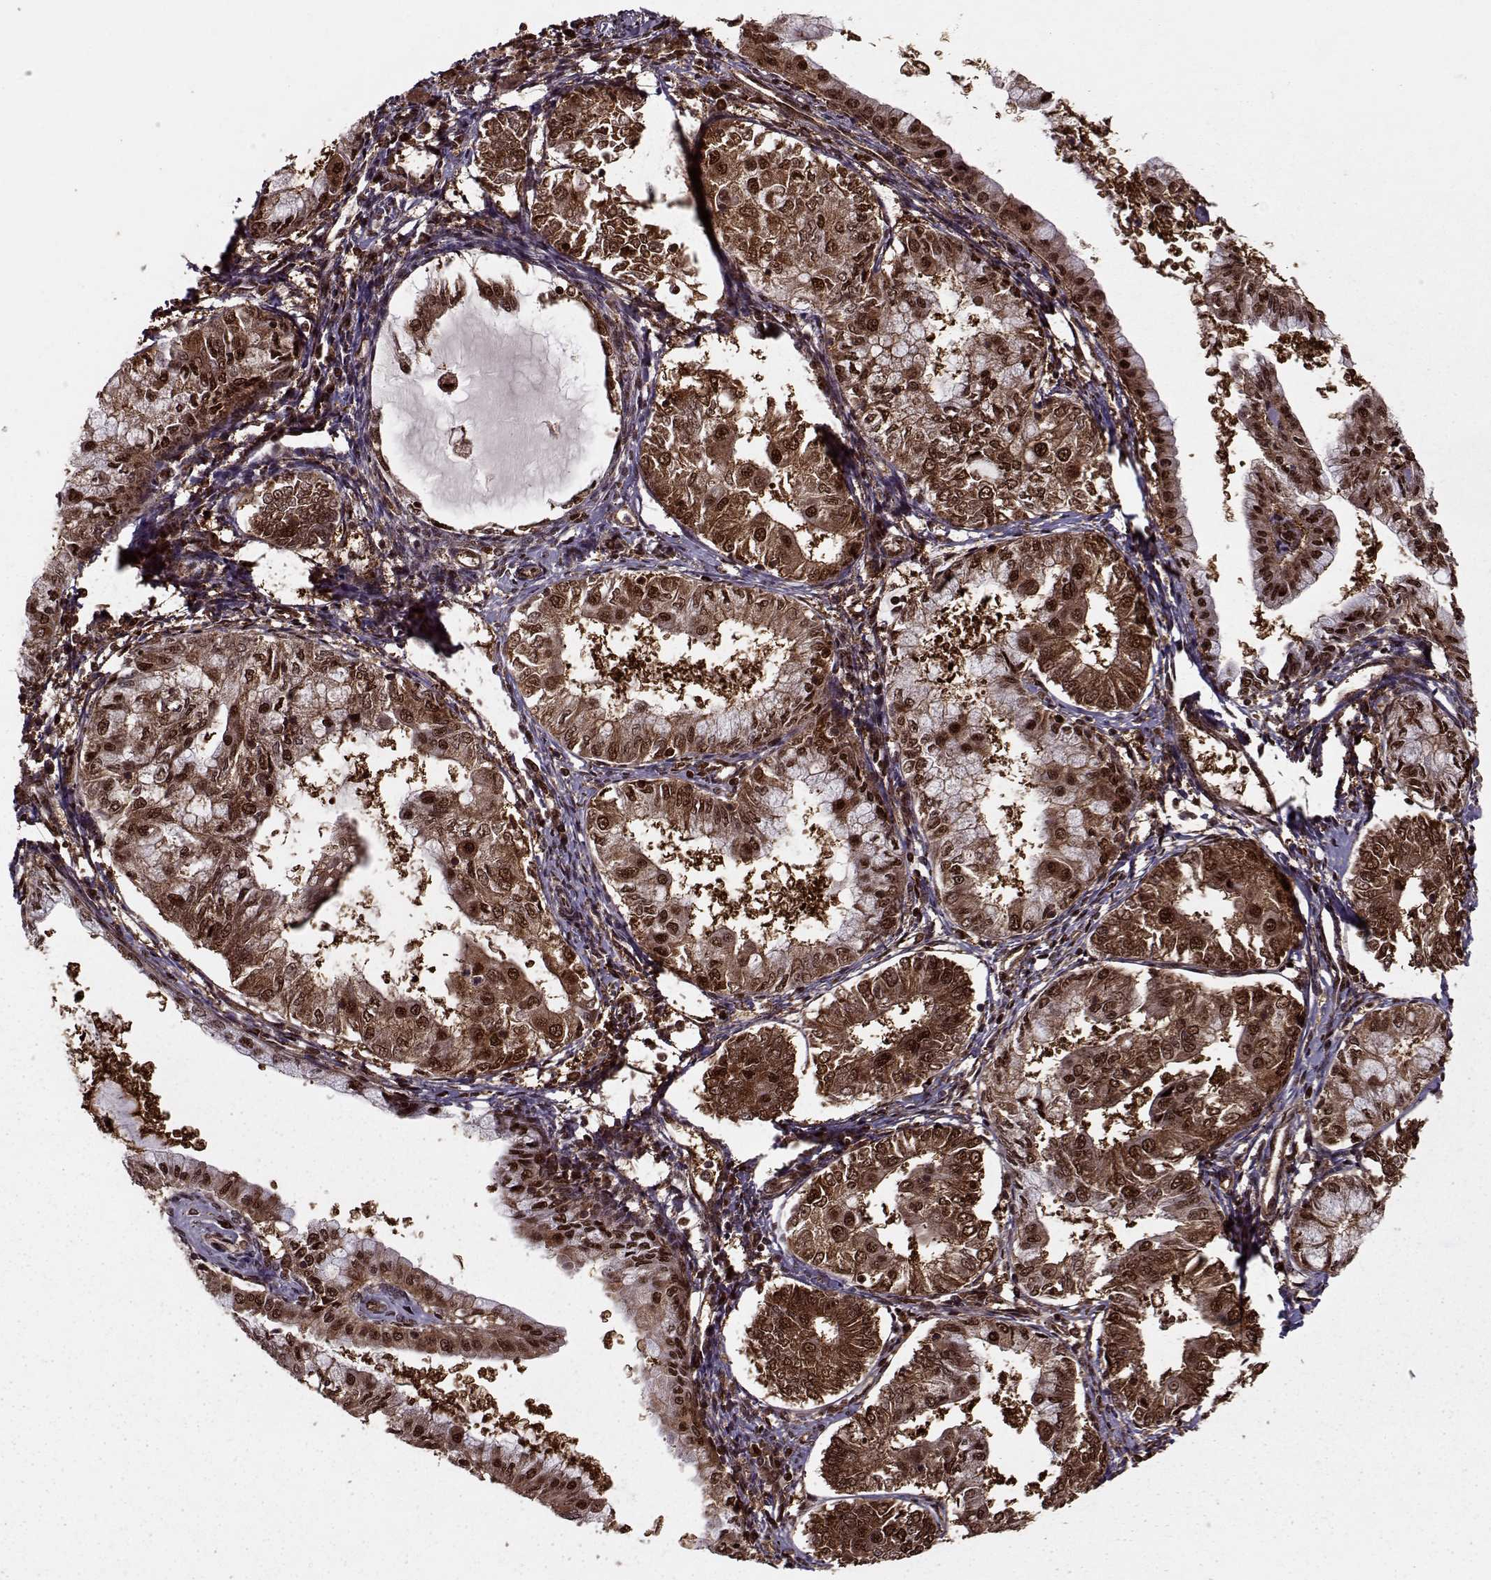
{"staining": {"intensity": "strong", "quantity": ">75%", "location": "cytoplasmic/membranous,nuclear"}, "tissue": "endometrial cancer", "cell_type": "Tumor cells", "image_type": "cancer", "snomed": [{"axis": "morphology", "description": "Adenocarcinoma, NOS"}, {"axis": "topography", "description": "Endometrium"}], "caption": "Brown immunohistochemical staining in human endometrial cancer exhibits strong cytoplasmic/membranous and nuclear expression in about >75% of tumor cells.", "gene": "PSMA7", "patient": {"sex": "female", "age": 68}}